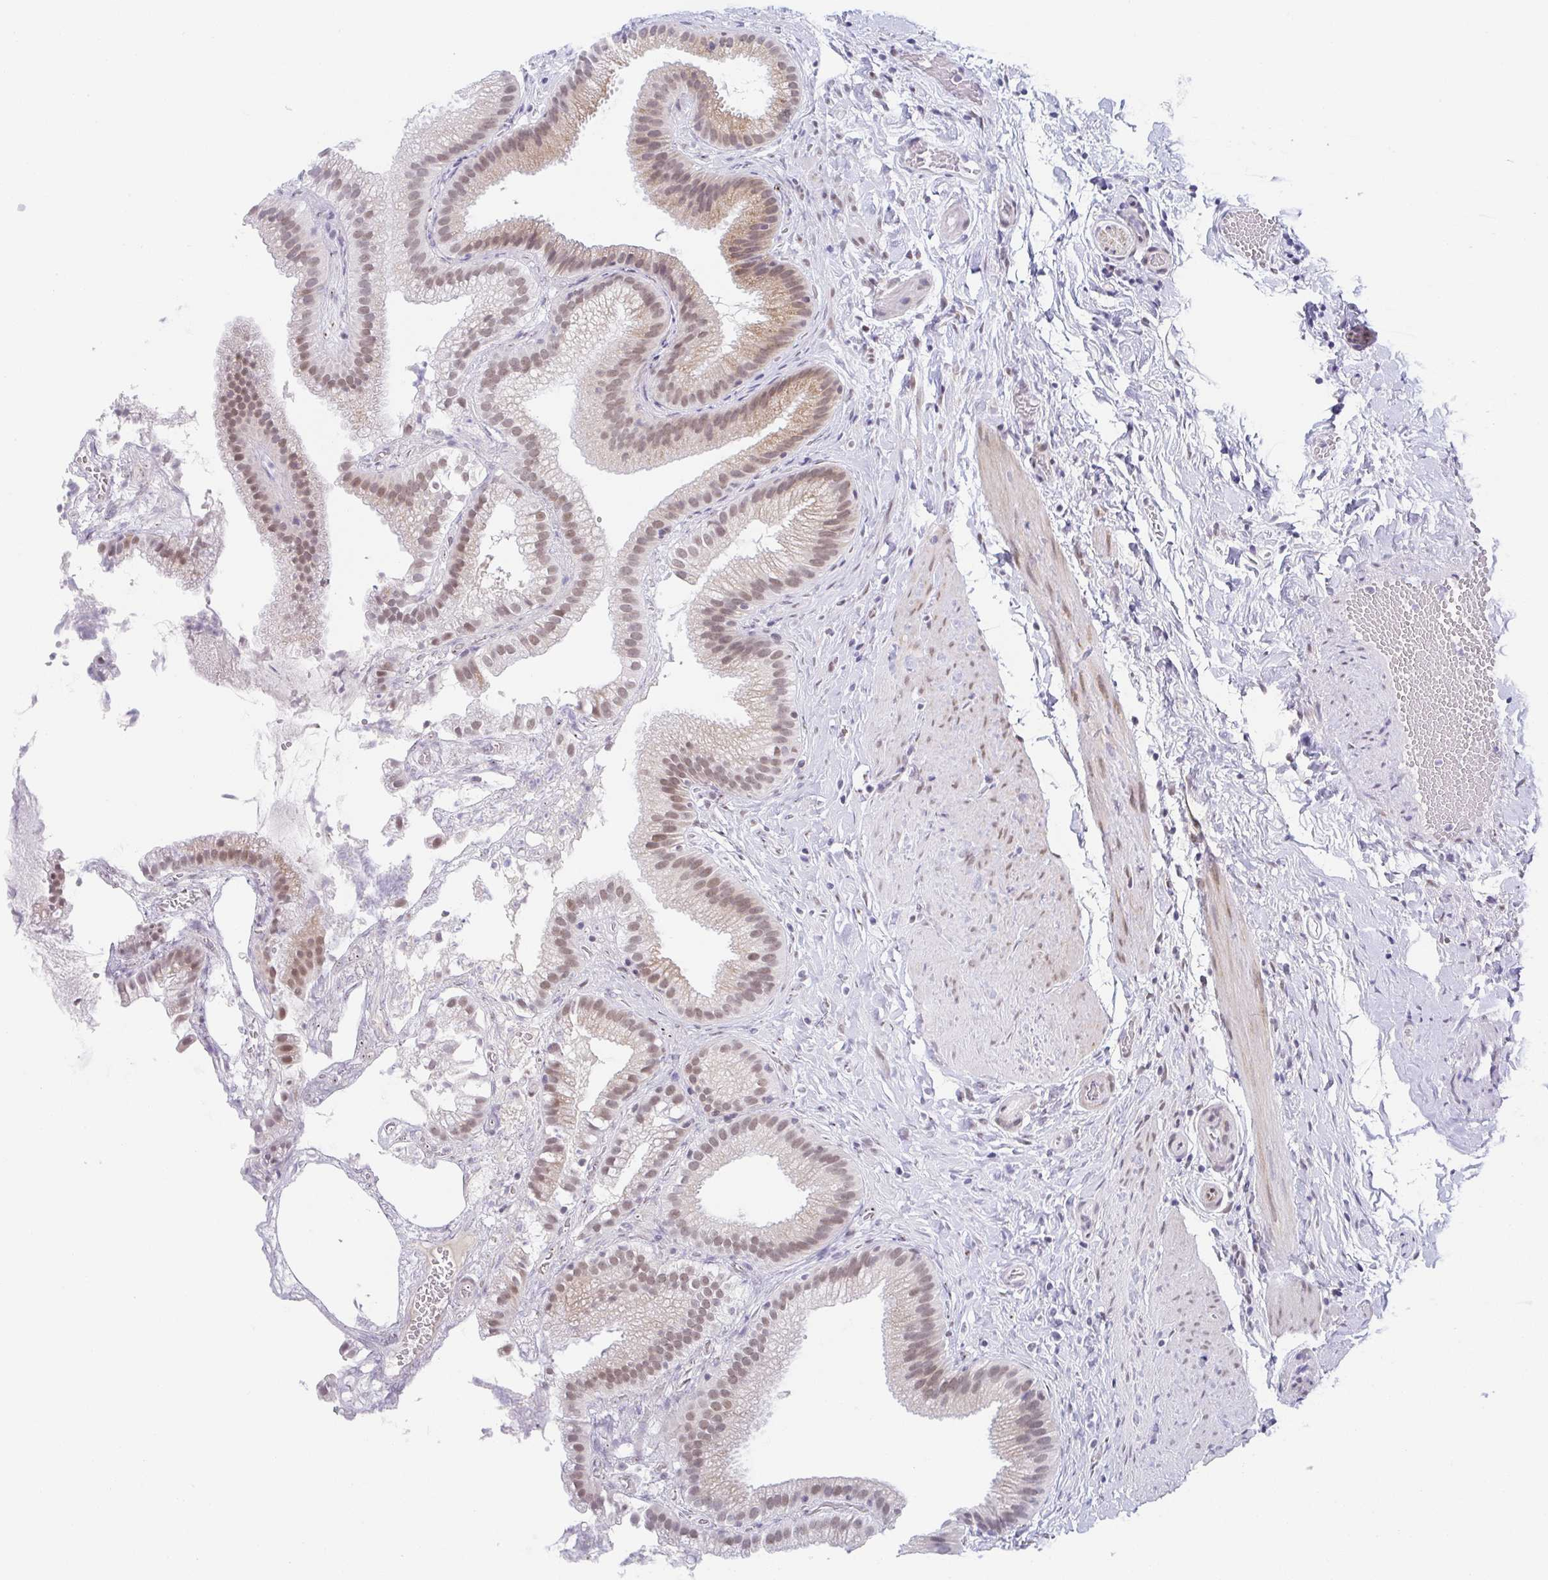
{"staining": {"intensity": "moderate", "quantity": ">75%", "location": "nuclear"}, "tissue": "gallbladder", "cell_type": "Glandular cells", "image_type": "normal", "snomed": [{"axis": "morphology", "description": "Normal tissue, NOS"}, {"axis": "topography", "description": "Gallbladder"}], "caption": "Immunohistochemistry of normal gallbladder shows medium levels of moderate nuclear staining in about >75% of glandular cells.", "gene": "SLC7A10", "patient": {"sex": "female", "age": 63}}